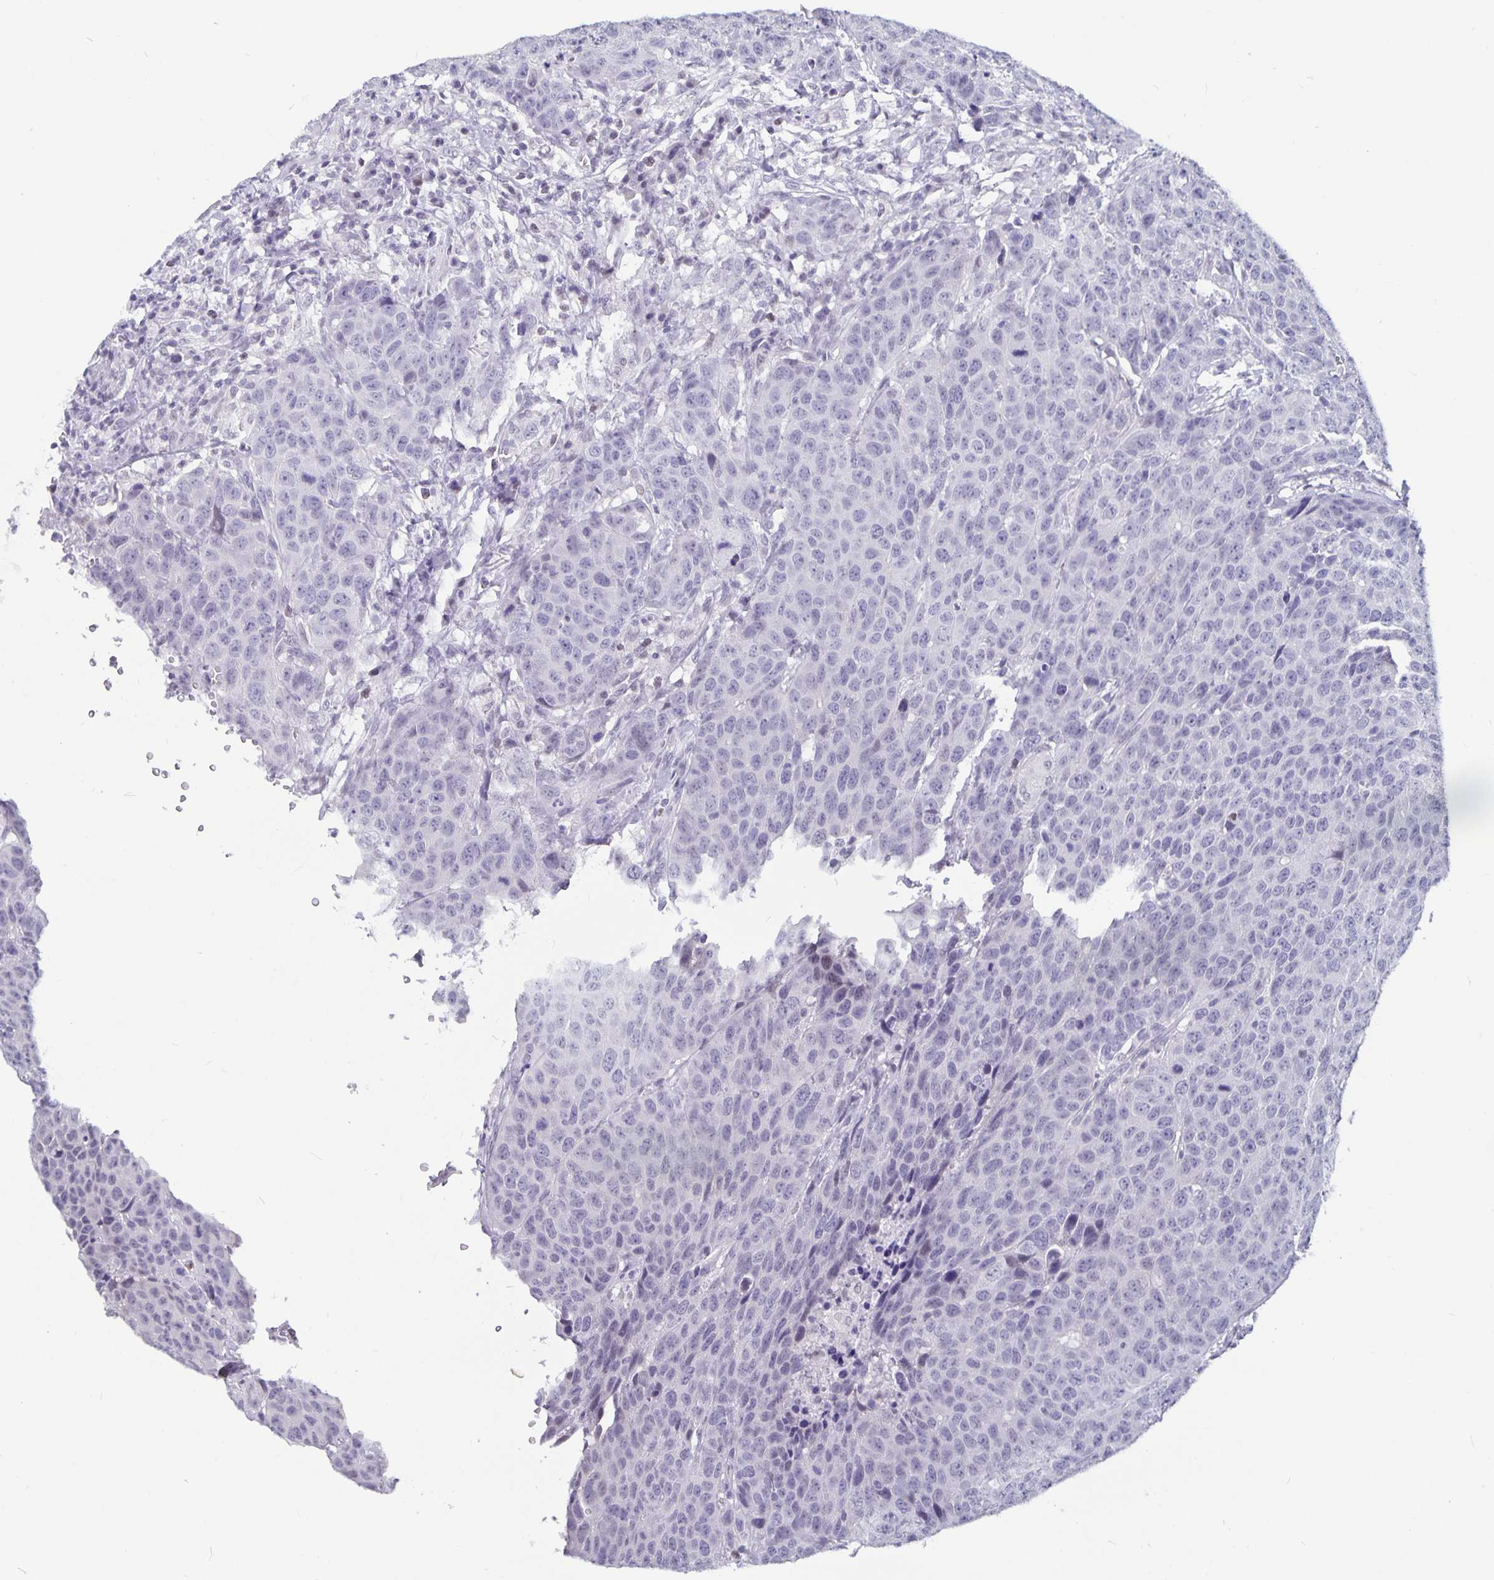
{"staining": {"intensity": "negative", "quantity": "none", "location": "none"}, "tissue": "head and neck cancer", "cell_type": "Tumor cells", "image_type": "cancer", "snomed": [{"axis": "morphology", "description": "Squamous cell carcinoma, NOS"}, {"axis": "topography", "description": "Head-Neck"}], "caption": "An immunohistochemistry (IHC) micrograph of squamous cell carcinoma (head and neck) is shown. There is no staining in tumor cells of squamous cell carcinoma (head and neck).", "gene": "OLIG2", "patient": {"sex": "male", "age": 66}}